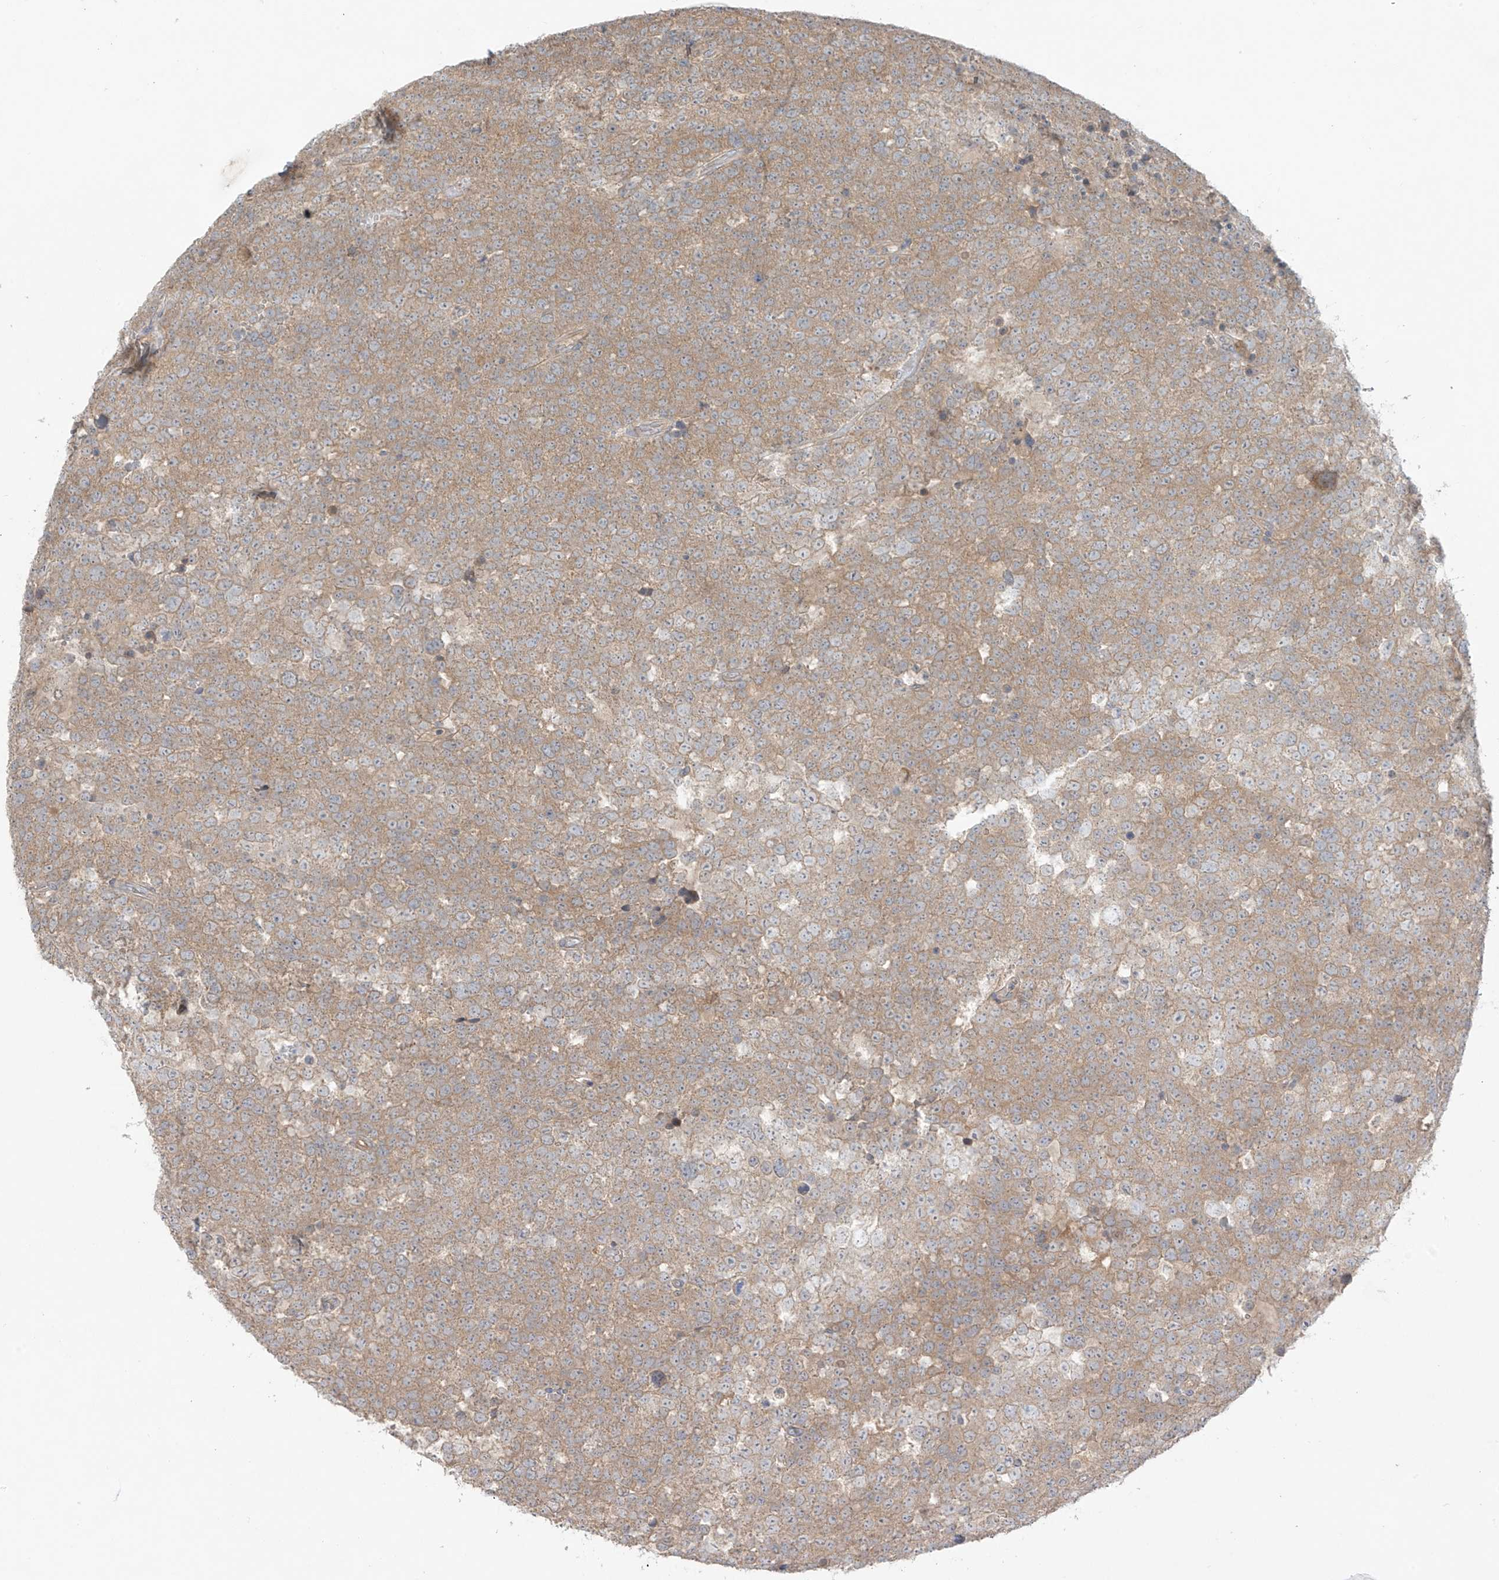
{"staining": {"intensity": "moderate", "quantity": ">75%", "location": "cytoplasmic/membranous"}, "tissue": "testis cancer", "cell_type": "Tumor cells", "image_type": "cancer", "snomed": [{"axis": "morphology", "description": "Seminoma, NOS"}, {"axis": "topography", "description": "Testis"}], "caption": "A medium amount of moderate cytoplasmic/membranous positivity is present in approximately >75% of tumor cells in seminoma (testis) tissue.", "gene": "ANGEL2", "patient": {"sex": "male", "age": 71}}